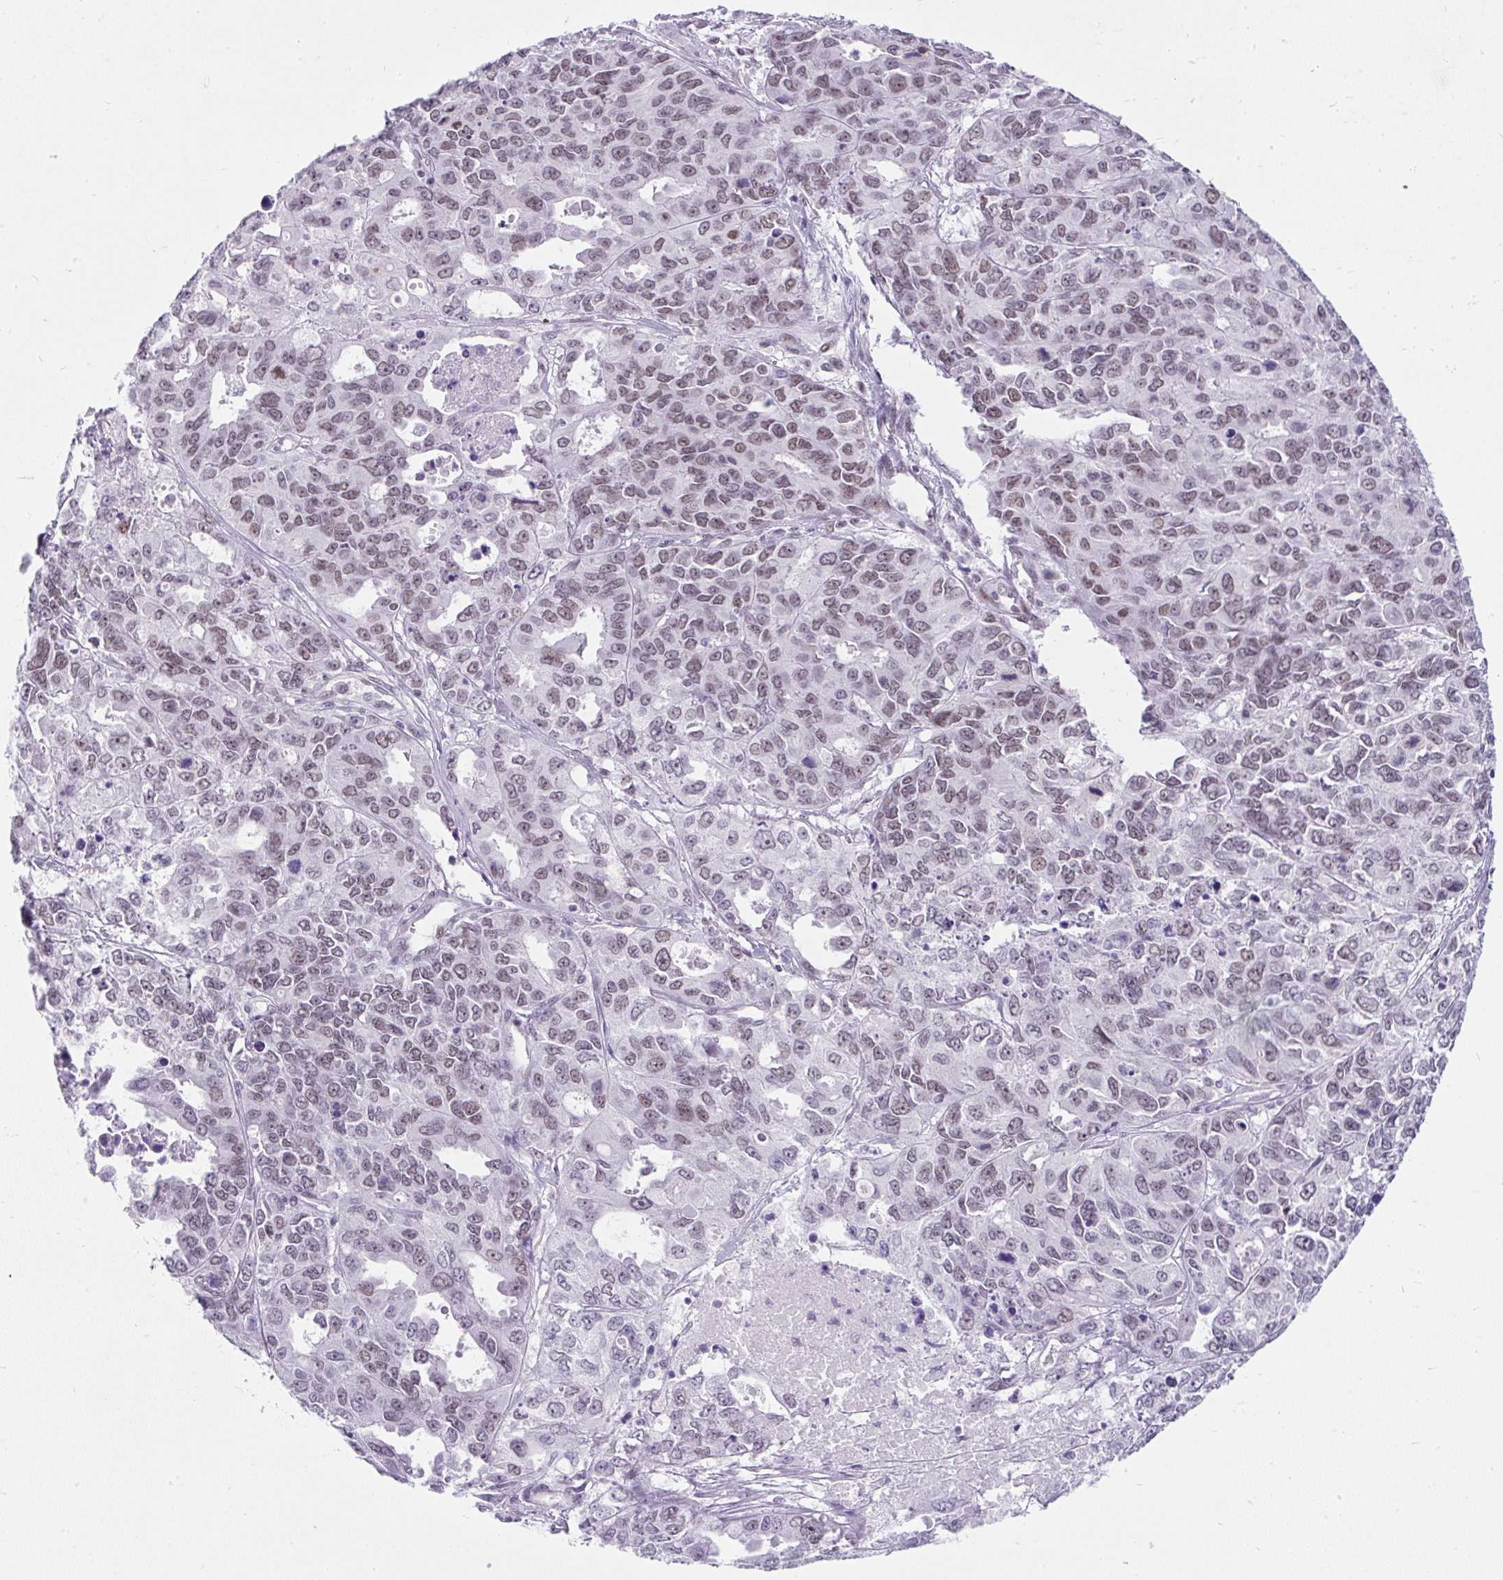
{"staining": {"intensity": "weak", "quantity": "25%-75%", "location": "nuclear"}, "tissue": "endometrial cancer", "cell_type": "Tumor cells", "image_type": "cancer", "snomed": [{"axis": "morphology", "description": "Adenocarcinoma, NOS"}, {"axis": "topography", "description": "Uterus"}], "caption": "Immunohistochemical staining of adenocarcinoma (endometrial) exhibits low levels of weak nuclear protein staining in approximately 25%-75% of tumor cells. (IHC, brightfield microscopy, high magnification).", "gene": "PLCXD2", "patient": {"sex": "female", "age": 79}}